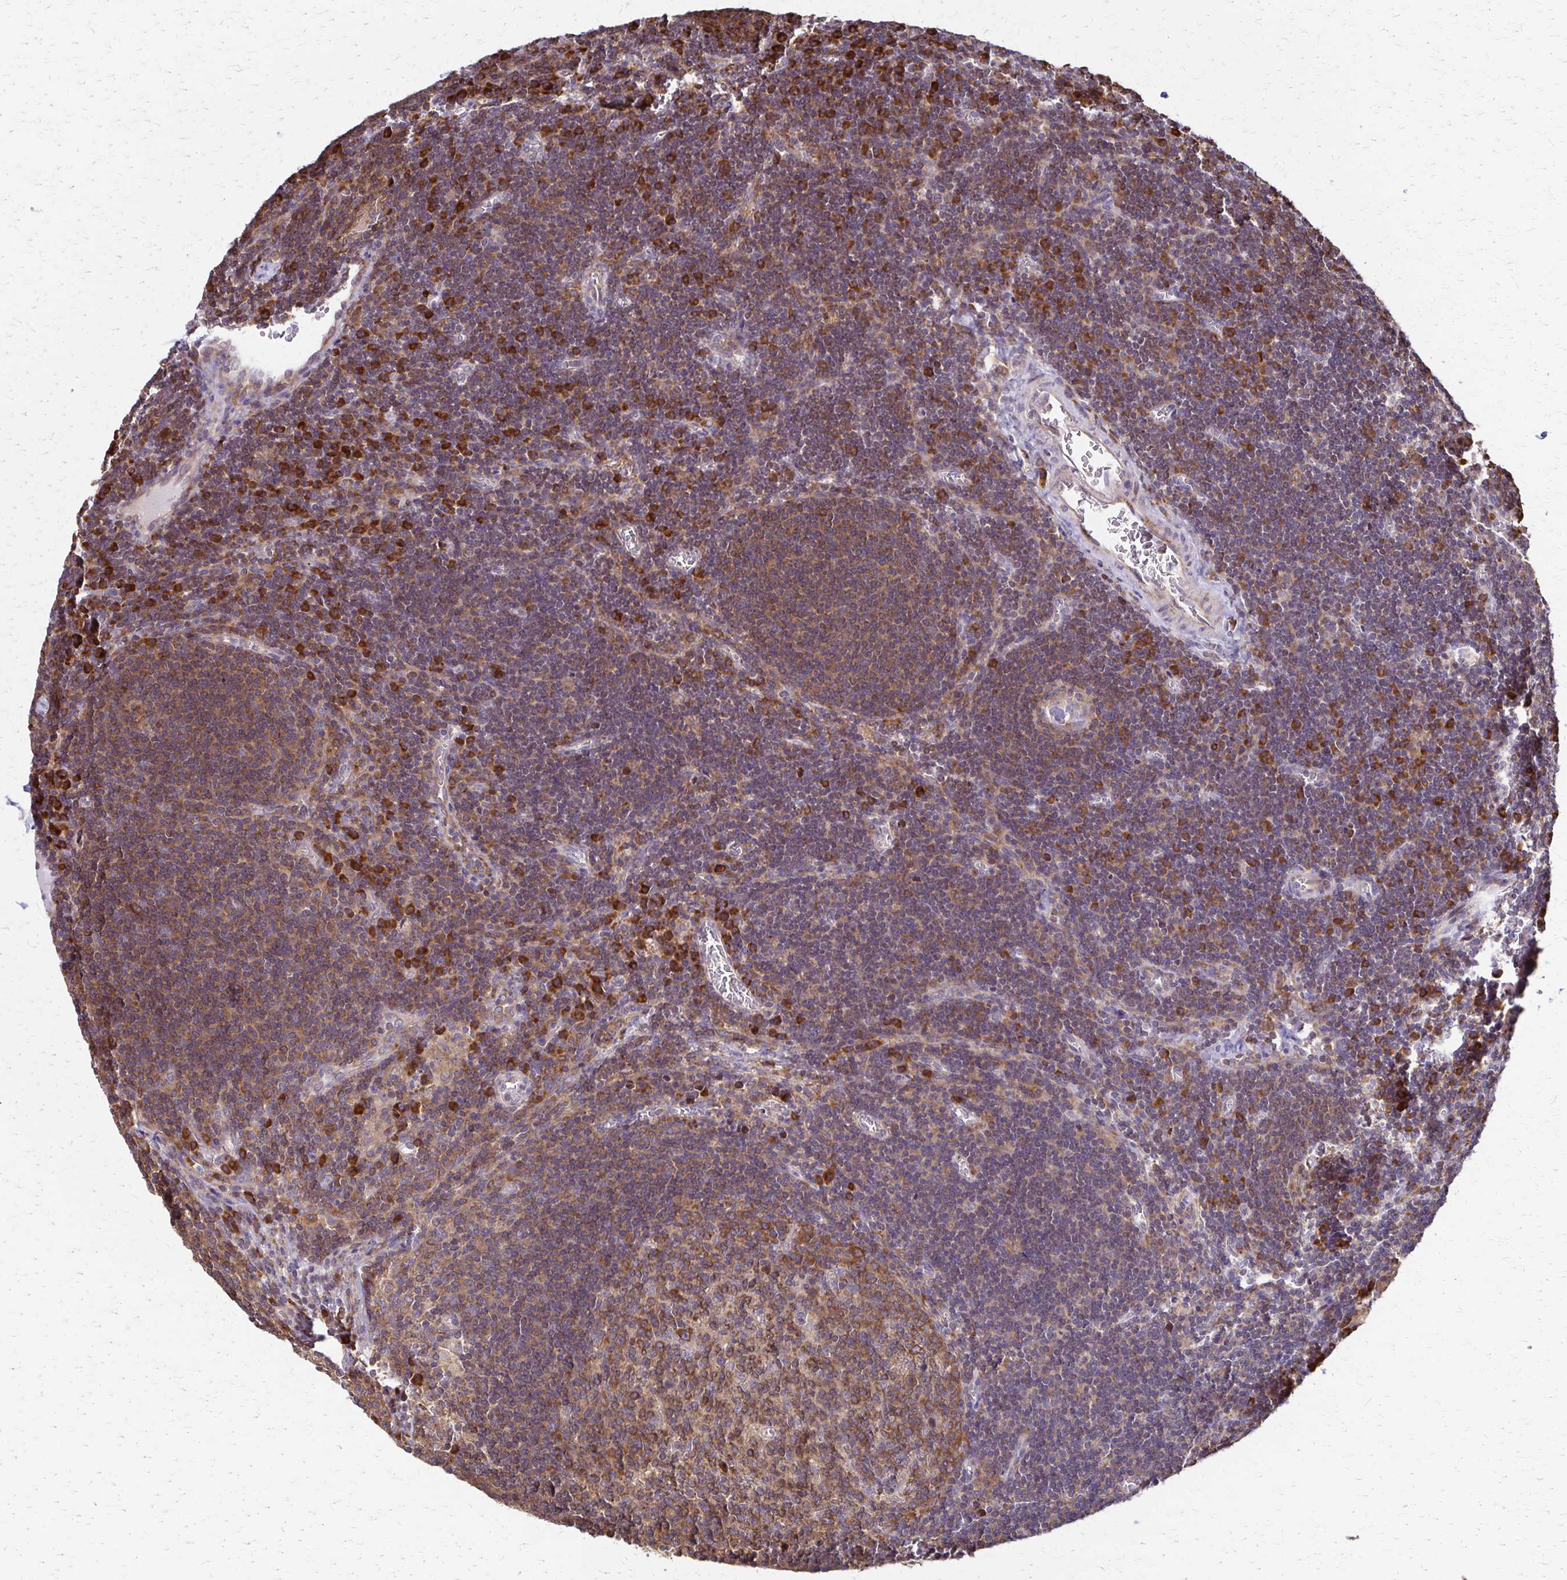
{"staining": {"intensity": "moderate", "quantity": ">75%", "location": "cytoplasmic/membranous"}, "tissue": "lymph node", "cell_type": "Germinal center cells", "image_type": "normal", "snomed": [{"axis": "morphology", "description": "Normal tissue, NOS"}, {"axis": "topography", "description": "Lymph node"}], "caption": "Lymph node stained with immunohistochemistry exhibits moderate cytoplasmic/membranous expression in approximately >75% of germinal center cells.", "gene": "EEF2", "patient": {"sex": "male", "age": 67}}